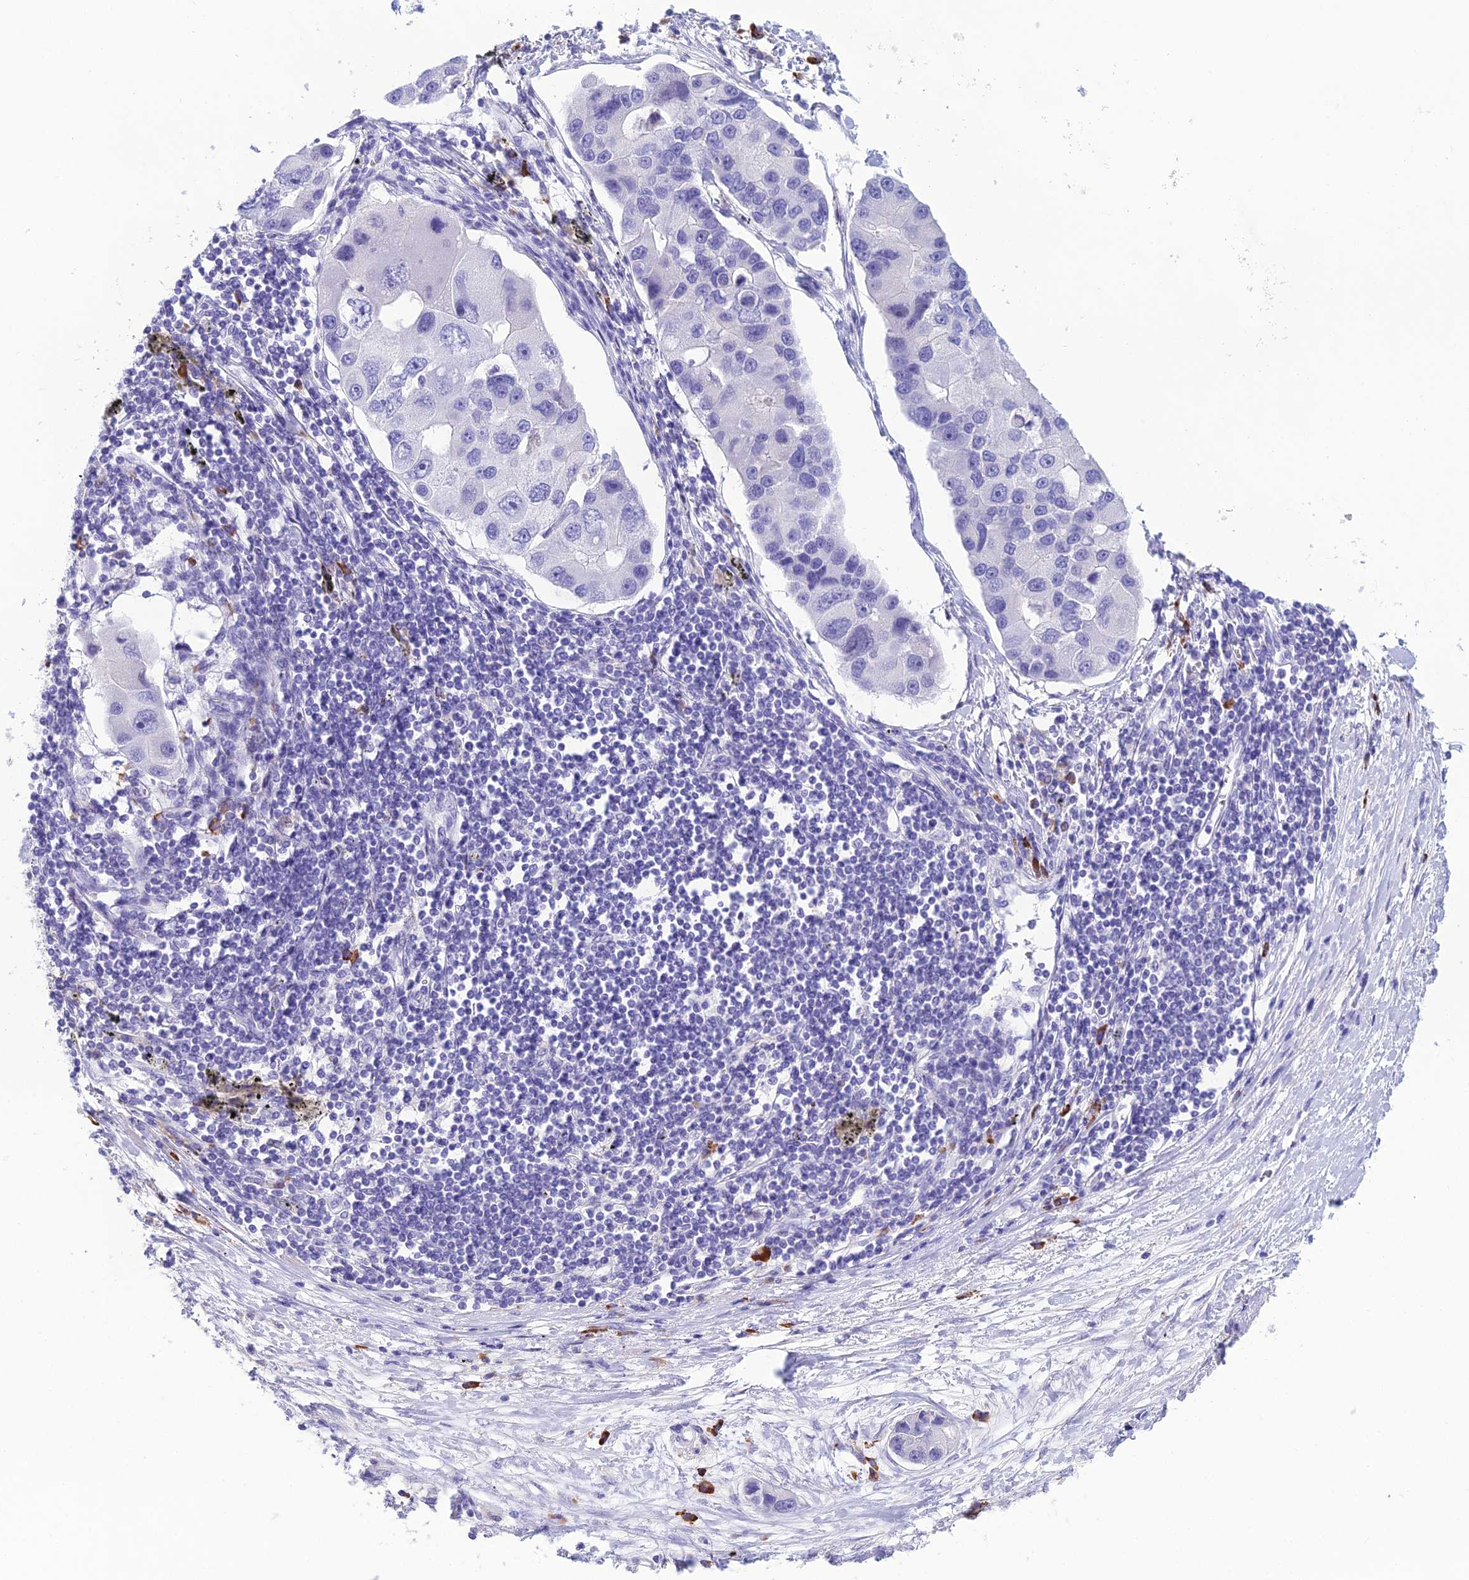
{"staining": {"intensity": "negative", "quantity": "none", "location": "none"}, "tissue": "lung cancer", "cell_type": "Tumor cells", "image_type": "cancer", "snomed": [{"axis": "morphology", "description": "Adenocarcinoma, NOS"}, {"axis": "topography", "description": "Lung"}], "caption": "This is an immunohistochemistry histopathology image of lung cancer. There is no positivity in tumor cells.", "gene": "CRB2", "patient": {"sex": "female", "age": 54}}